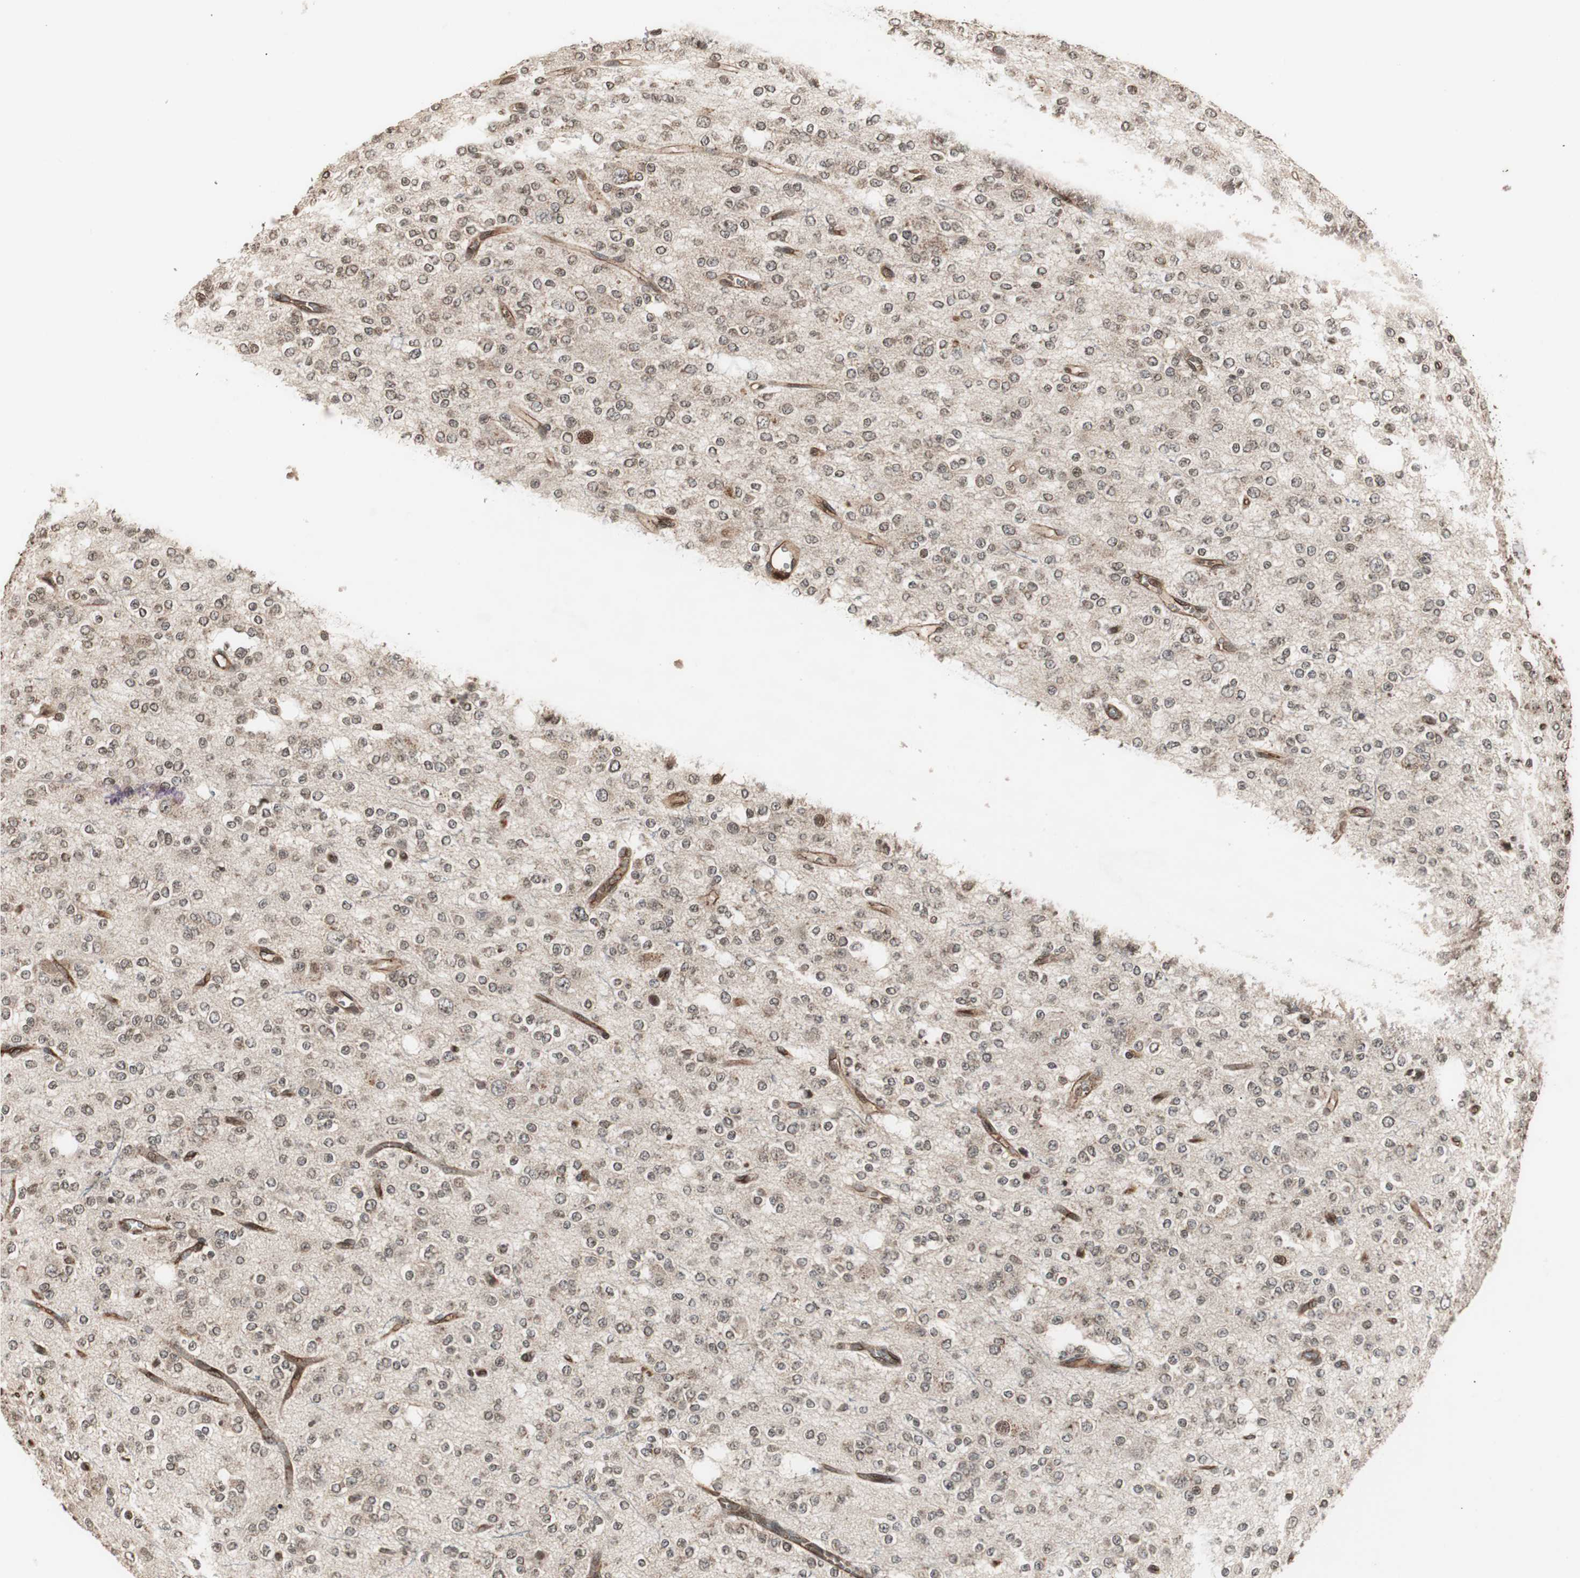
{"staining": {"intensity": "weak", "quantity": "<25%", "location": "cytoplasmic/membranous"}, "tissue": "glioma", "cell_type": "Tumor cells", "image_type": "cancer", "snomed": [{"axis": "morphology", "description": "Glioma, malignant, Low grade"}, {"axis": "topography", "description": "Brain"}], "caption": "Immunohistochemistry photomicrograph of glioma stained for a protein (brown), which exhibits no expression in tumor cells. Nuclei are stained in blue.", "gene": "ZFC3H1", "patient": {"sex": "male", "age": 38}}